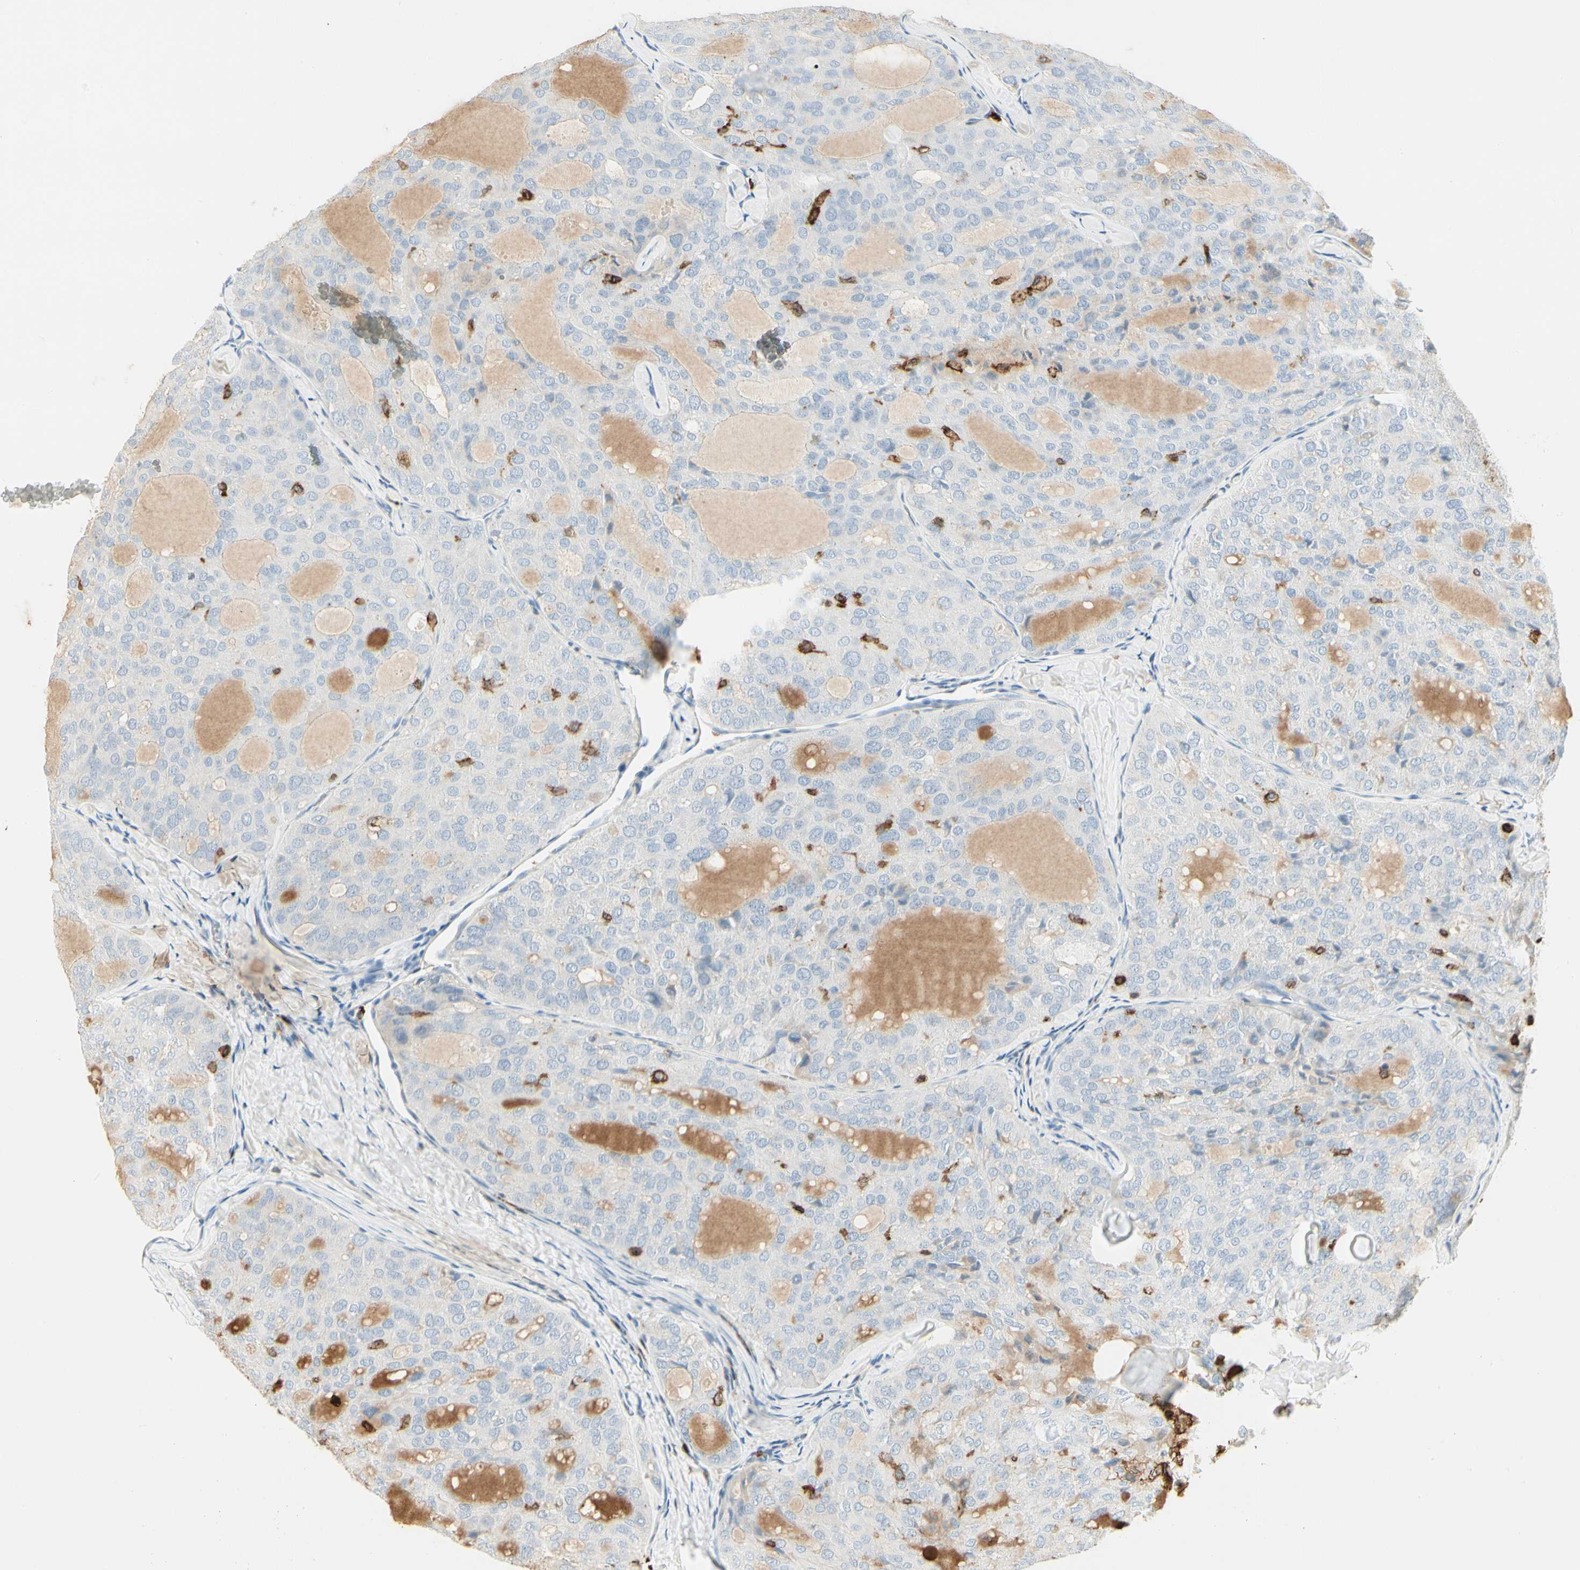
{"staining": {"intensity": "negative", "quantity": "none", "location": "none"}, "tissue": "thyroid cancer", "cell_type": "Tumor cells", "image_type": "cancer", "snomed": [{"axis": "morphology", "description": "Follicular adenoma carcinoma, NOS"}, {"axis": "topography", "description": "Thyroid gland"}], "caption": "An IHC image of follicular adenoma carcinoma (thyroid) is shown. There is no staining in tumor cells of follicular adenoma carcinoma (thyroid).", "gene": "ITGB2", "patient": {"sex": "male", "age": 75}}